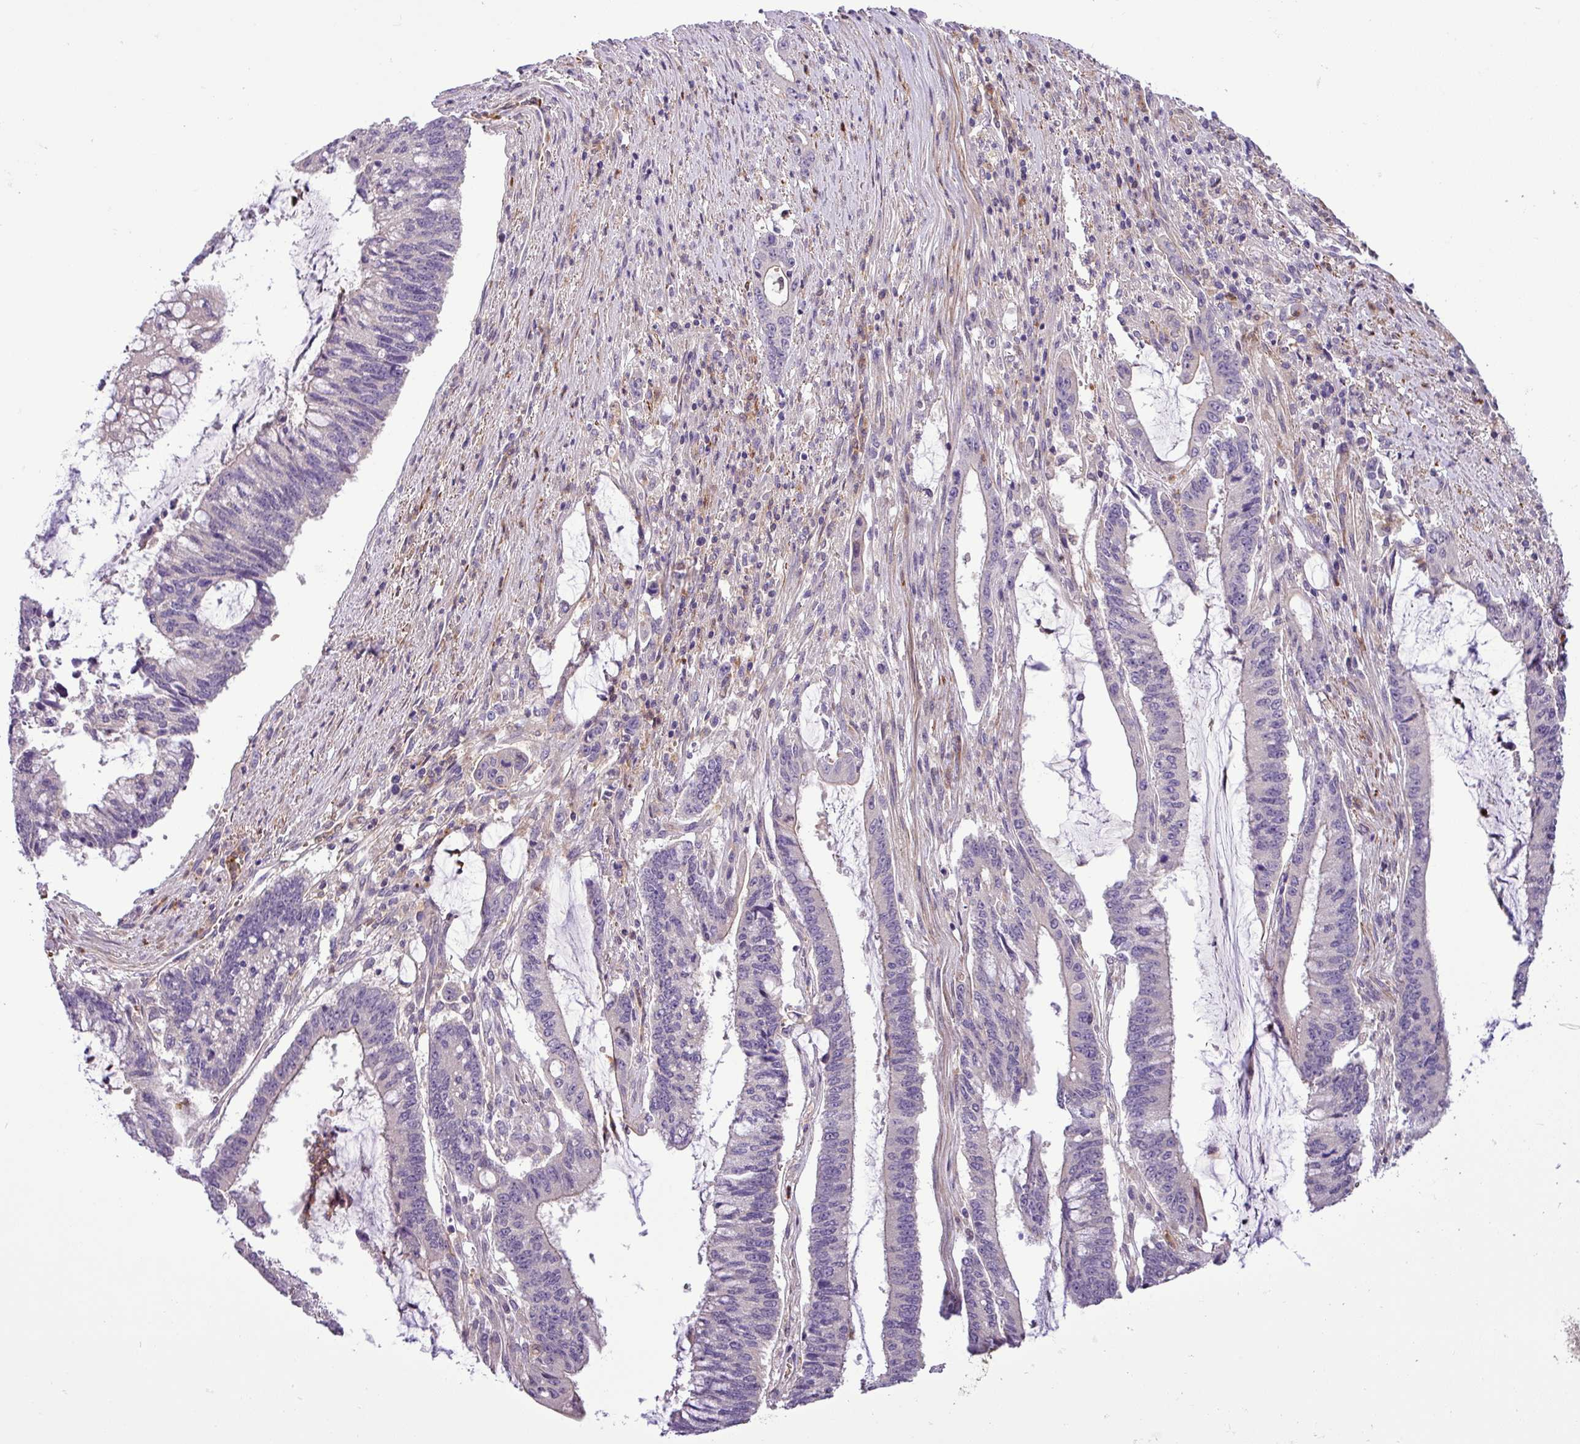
{"staining": {"intensity": "negative", "quantity": "none", "location": "none"}, "tissue": "pancreatic cancer", "cell_type": "Tumor cells", "image_type": "cancer", "snomed": [{"axis": "morphology", "description": "Adenocarcinoma, NOS"}, {"axis": "topography", "description": "Pancreas"}], "caption": "Immunohistochemical staining of adenocarcinoma (pancreatic) displays no significant positivity in tumor cells.", "gene": "NBEAL2", "patient": {"sex": "female", "age": 50}}